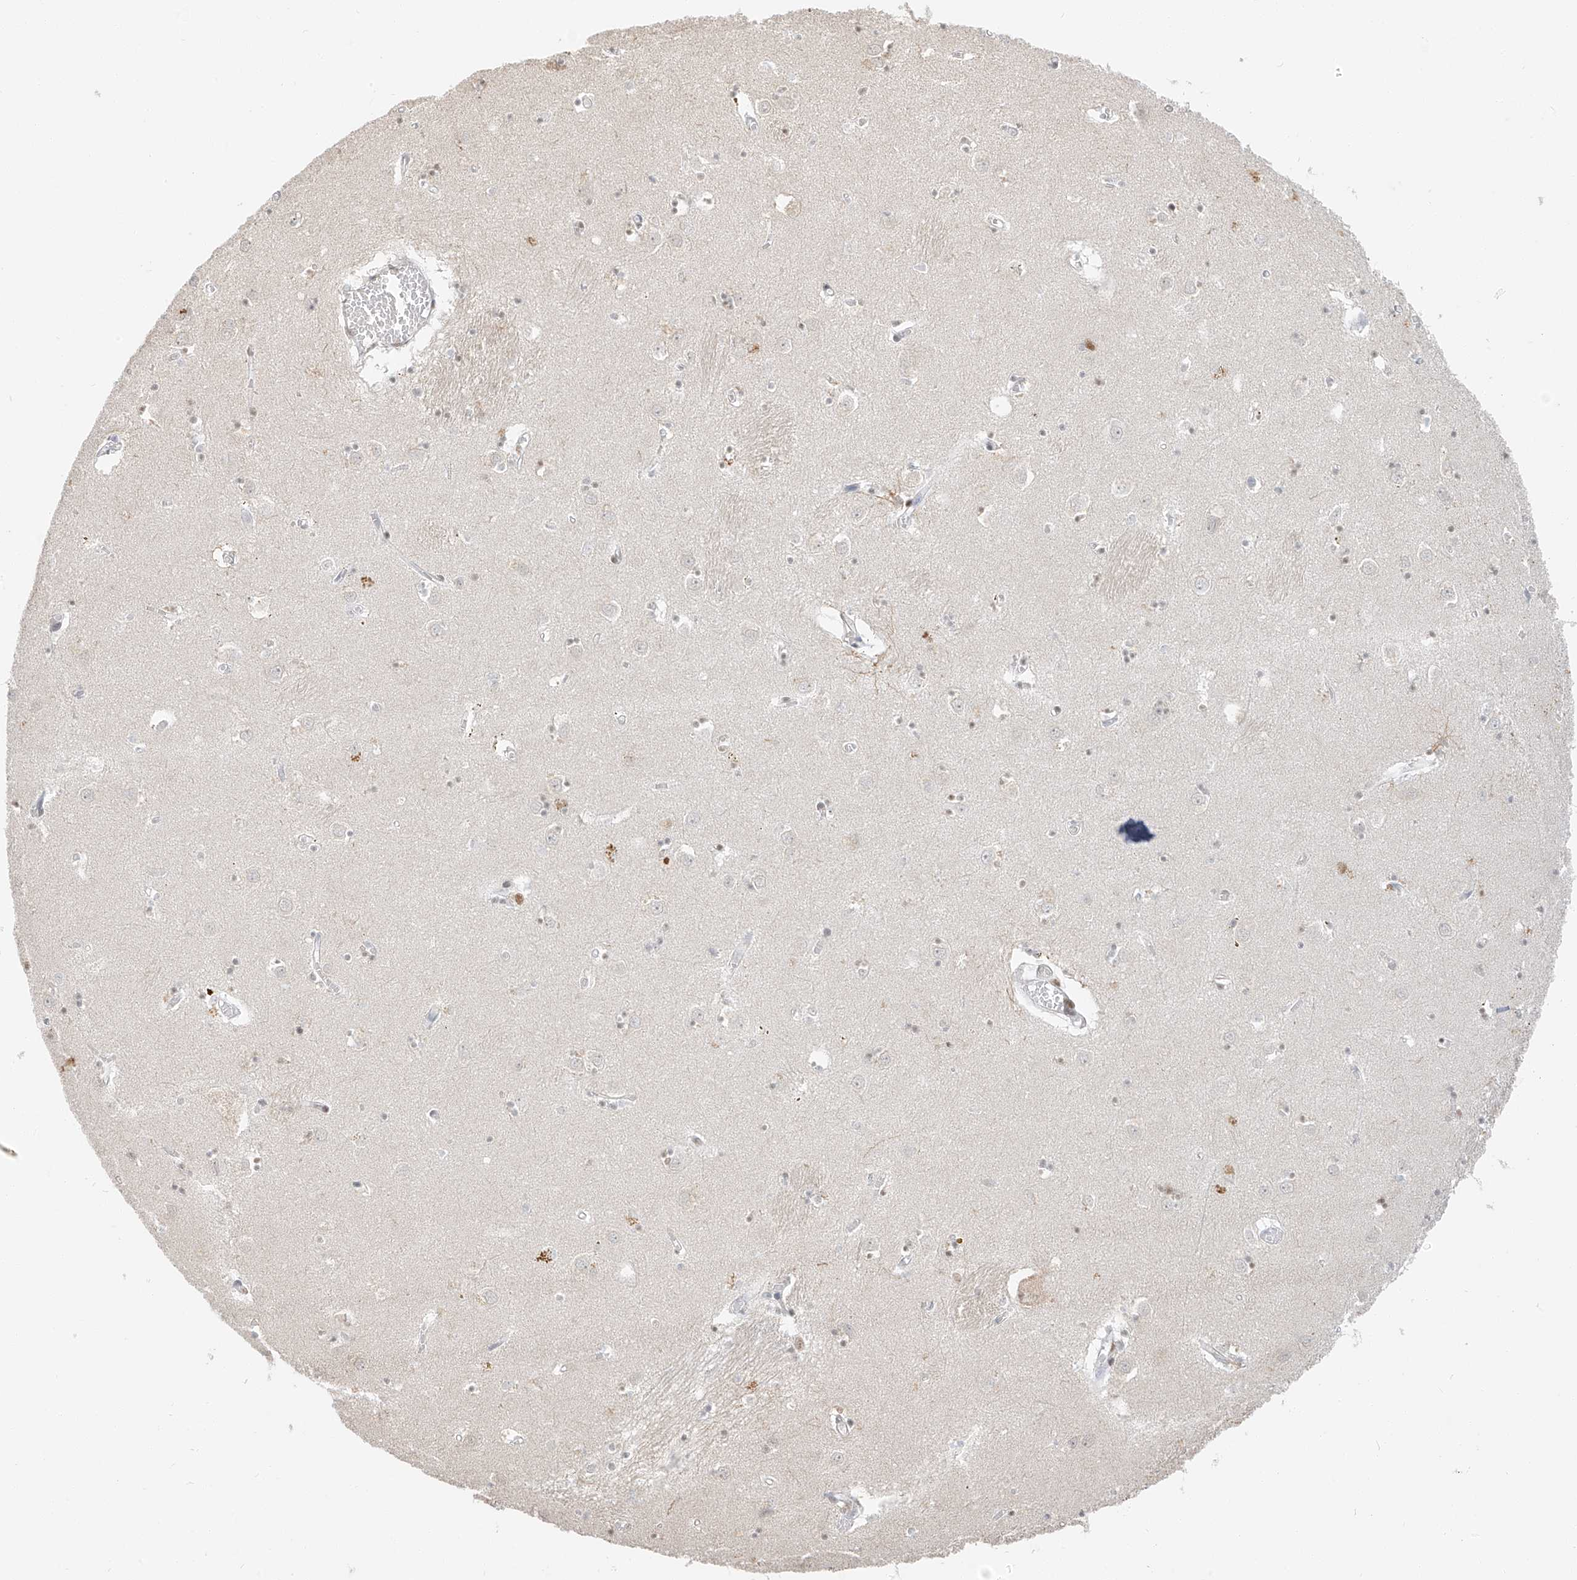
{"staining": {"intensity": "moderate", "quantity": "<25%", "location": "nuclear"}, "tissue": "caudate", "cell_type": "Glial cells", "image_type": "normal", "snomed": [{"axis": "morphology", "description": "Normal tissue, NOS"}, {"axis": "topography", "description": "Lateral ventricle wall"}], "caption": "Immunohistochemistry (IHC) of normal caudate displays low levels of moderate nuclear positivity in approximately <25% of glial cells.", "gene": "ZNF774", "patient": {"sex": "male", "age": 70}}